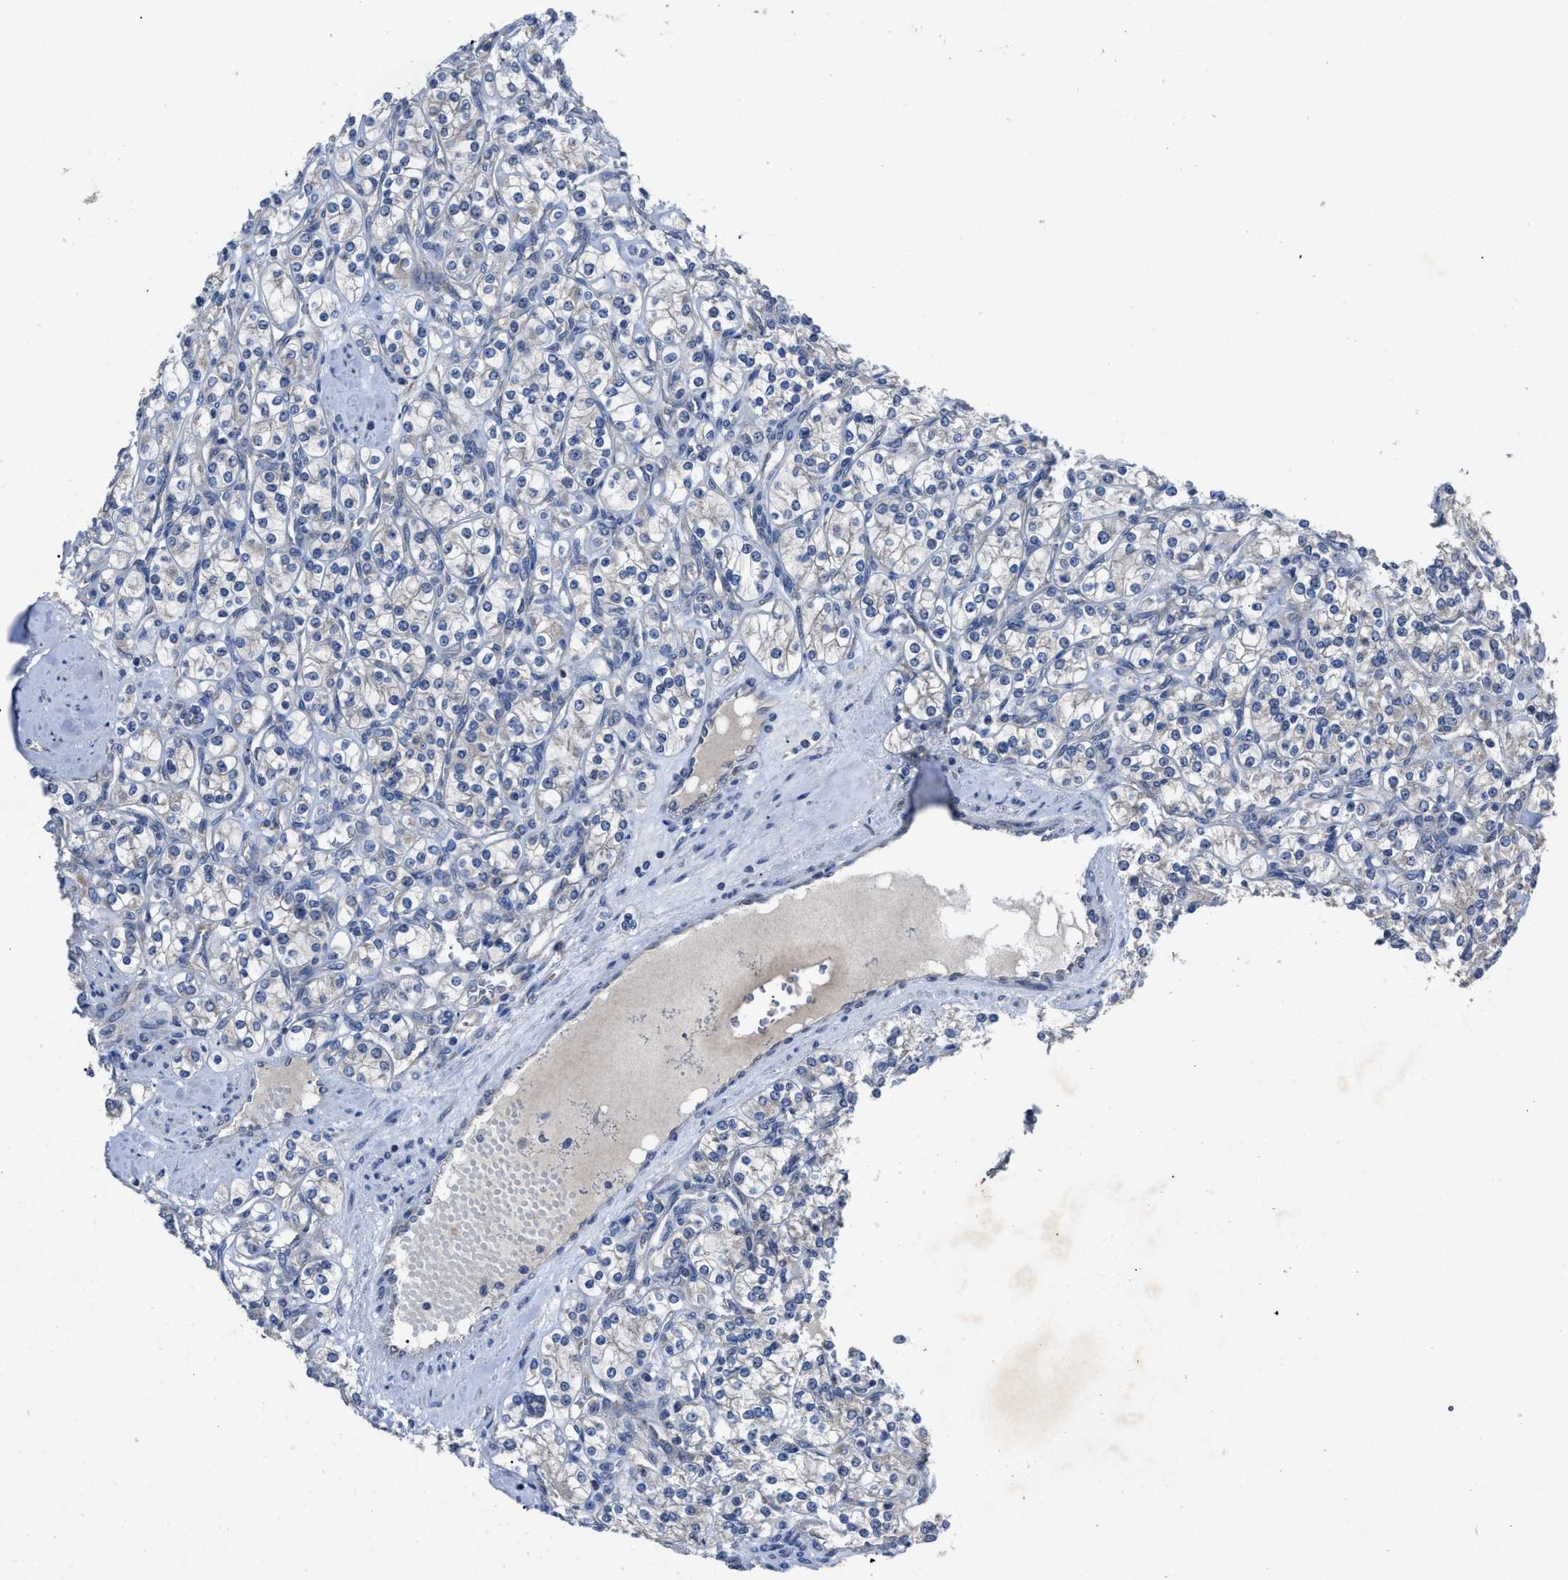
{"staining": {"intensity": "negative", "quantity": "none", "location": "none"}, "tissue": "renal cancer", "cell_type": "Tumor cells", "image_type": "cancer", "snomed": [{"axis": "morphology", "description": "Adenocarcinoma, NOS"}, {"axis": "topography", "description": "Kidney"}], "caption": "Tumor cells show no significant protein positivity in renal cancer. (DAB (3,3'-diaminobenzidine) immunohistochemistry, high magnification).", "gene": "UPF1", "patient": {"sex": "male", "age": 77}}